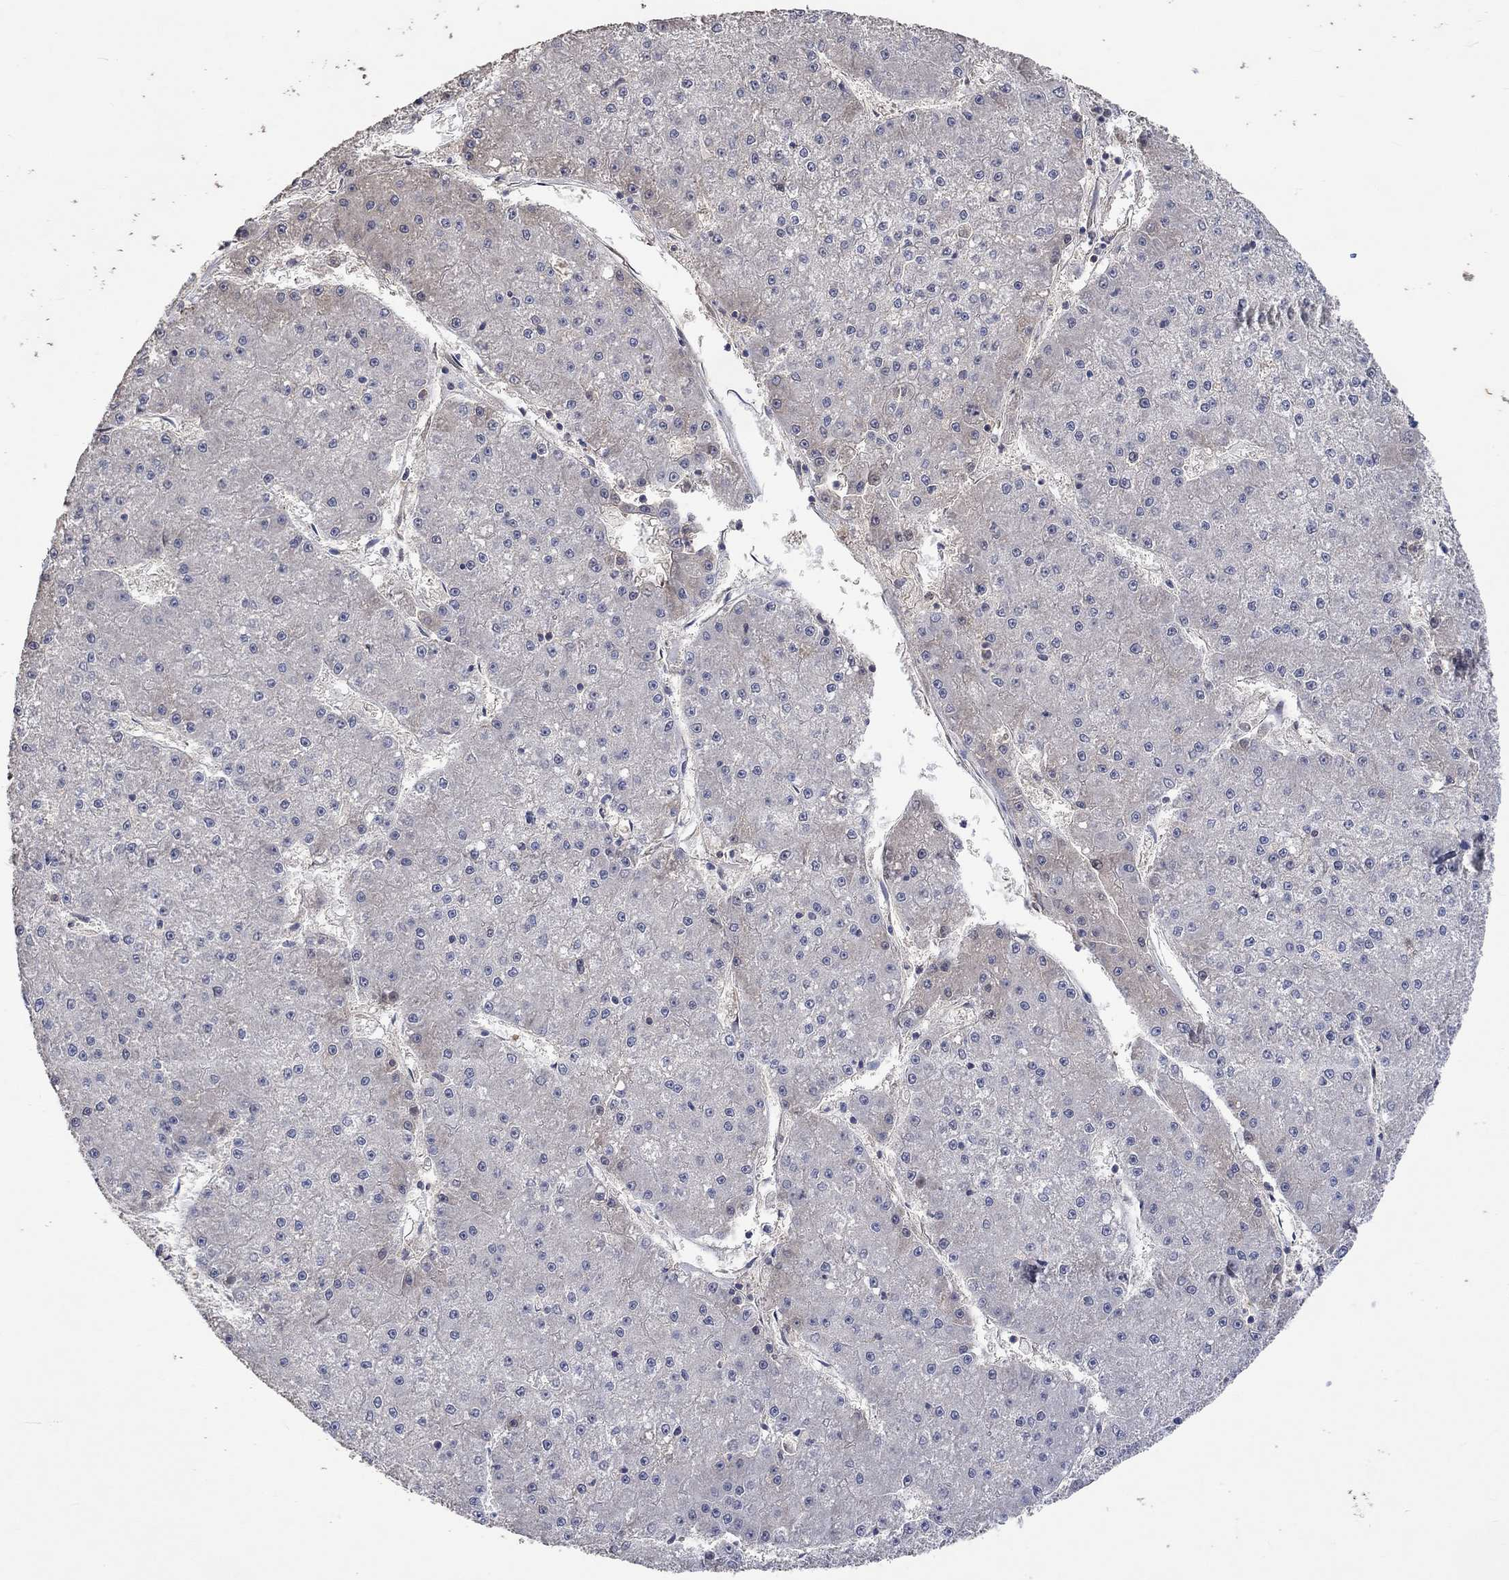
{"staining": {"intensity": "weak", "quantity": "<25%", "location": "cytoplasmic/membranous"}, "tissue": "liver cancer", "cell_type": "Tumor cells", "image_type": "cancer", "snomed": [{"axis": "morphology", "description": "Carcinoma, Hepatocellular, NOS"}, {"axis": "topography", "description": "Liver"}], "caption": "Image shows no protein positivity in tumor cells of liver cancer (hepatocellular carcinoma) tissue.", "gene": "PTPN20", "patient": {"sex": "male", "age": 73}}